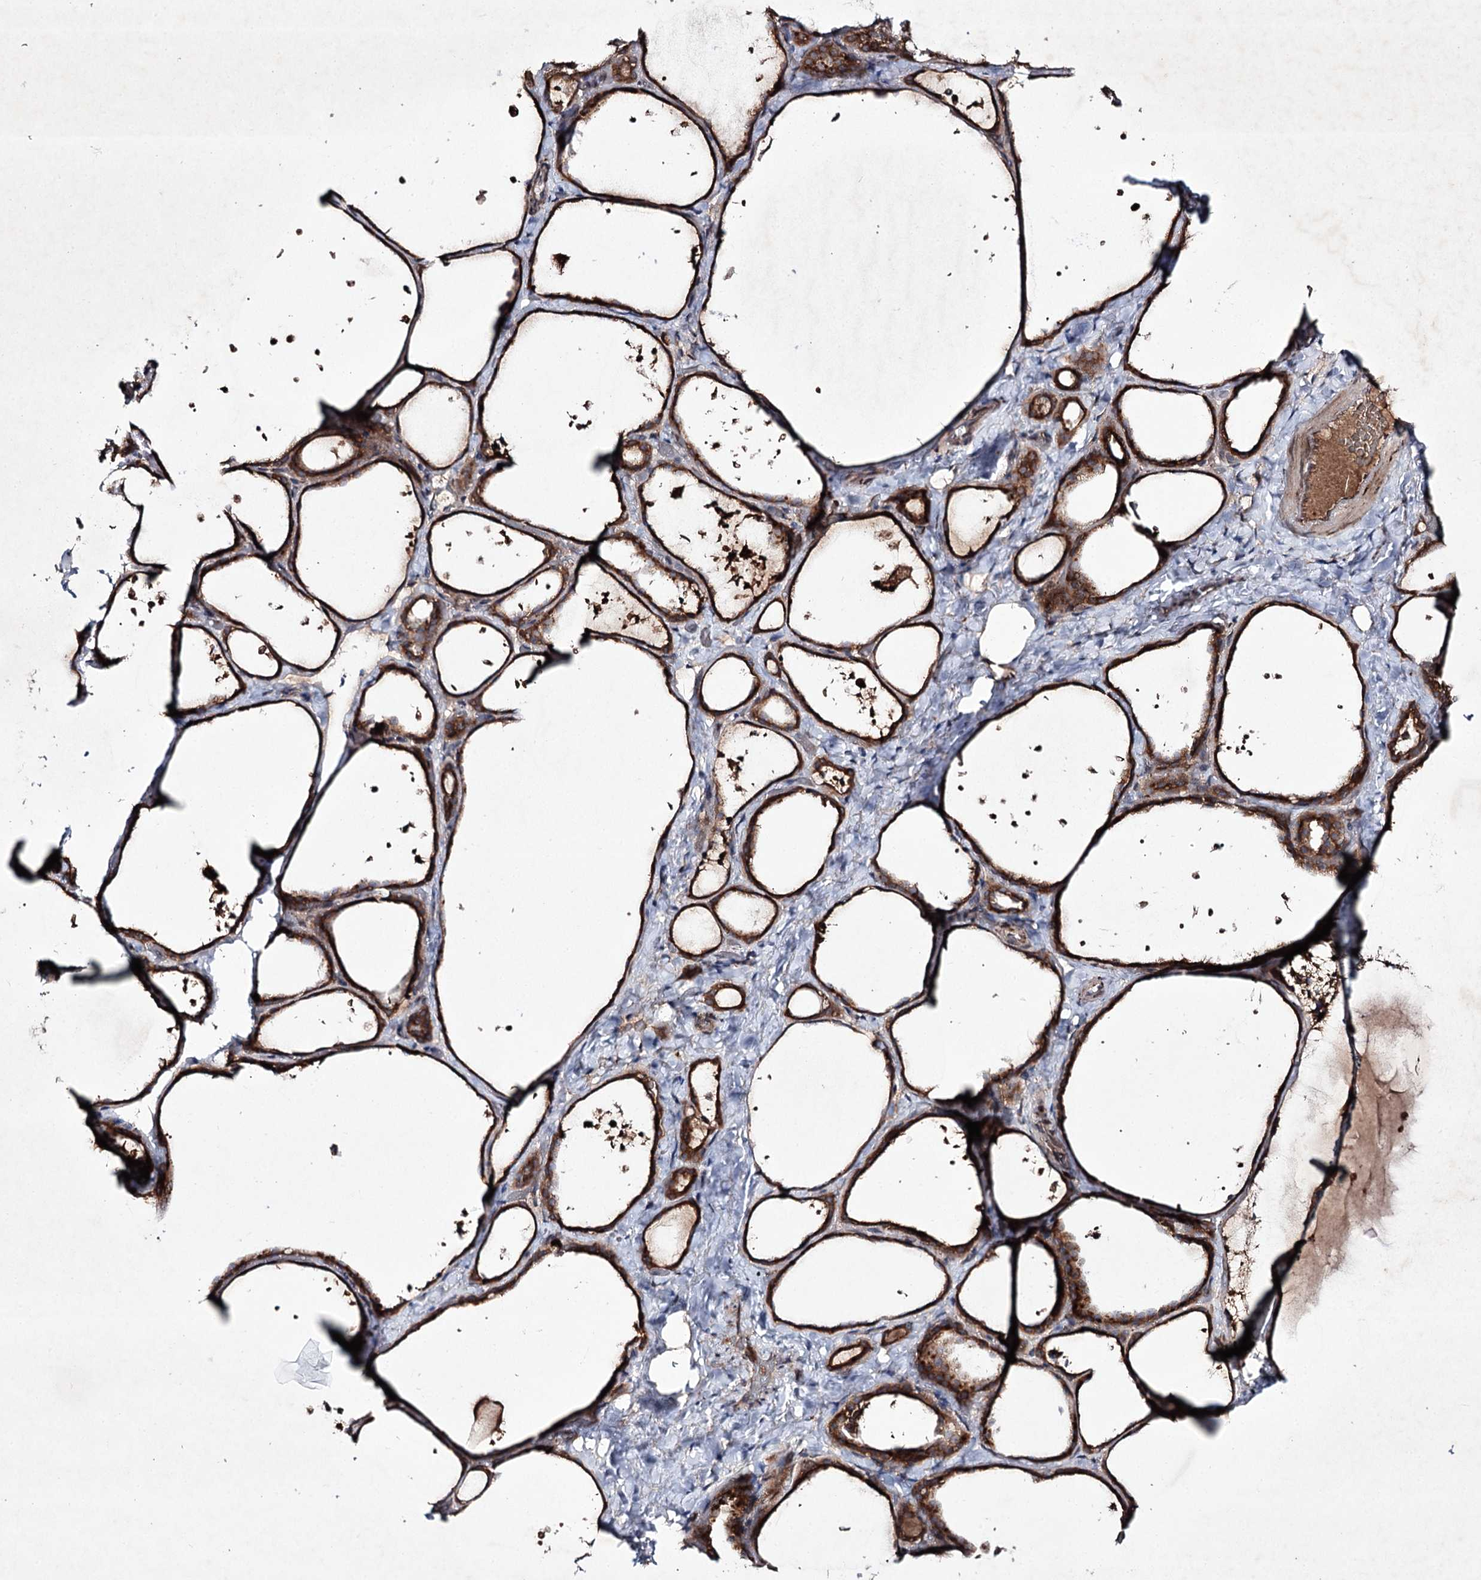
{"staining": {"intensity": "strong", "quantity": ">75%", "location": "cytoplasmic/membranous"}, "tissue": "thyroid gland", "cell_type": "Glandular cells", "image_type": "normal", "snomed": [{"axis": "morphology", "description": "Normal tissue, NOS"}, {"axis": "topography", "description": "Thyroid gland"}], "caption": "A high amount of strong cytoplasmic/membranous expression is seen in approximately >75% of glandular cells in benign thyroid gland. The staining was performed using DAB (3,3'-diaminobenzidine) to visualize the protein expression in brown, while the nuclei were stained in blue with hematoxylin (Magnification: 20x).", "gene": "ALG9", "patient": {"sex": "female", "age": 44}}